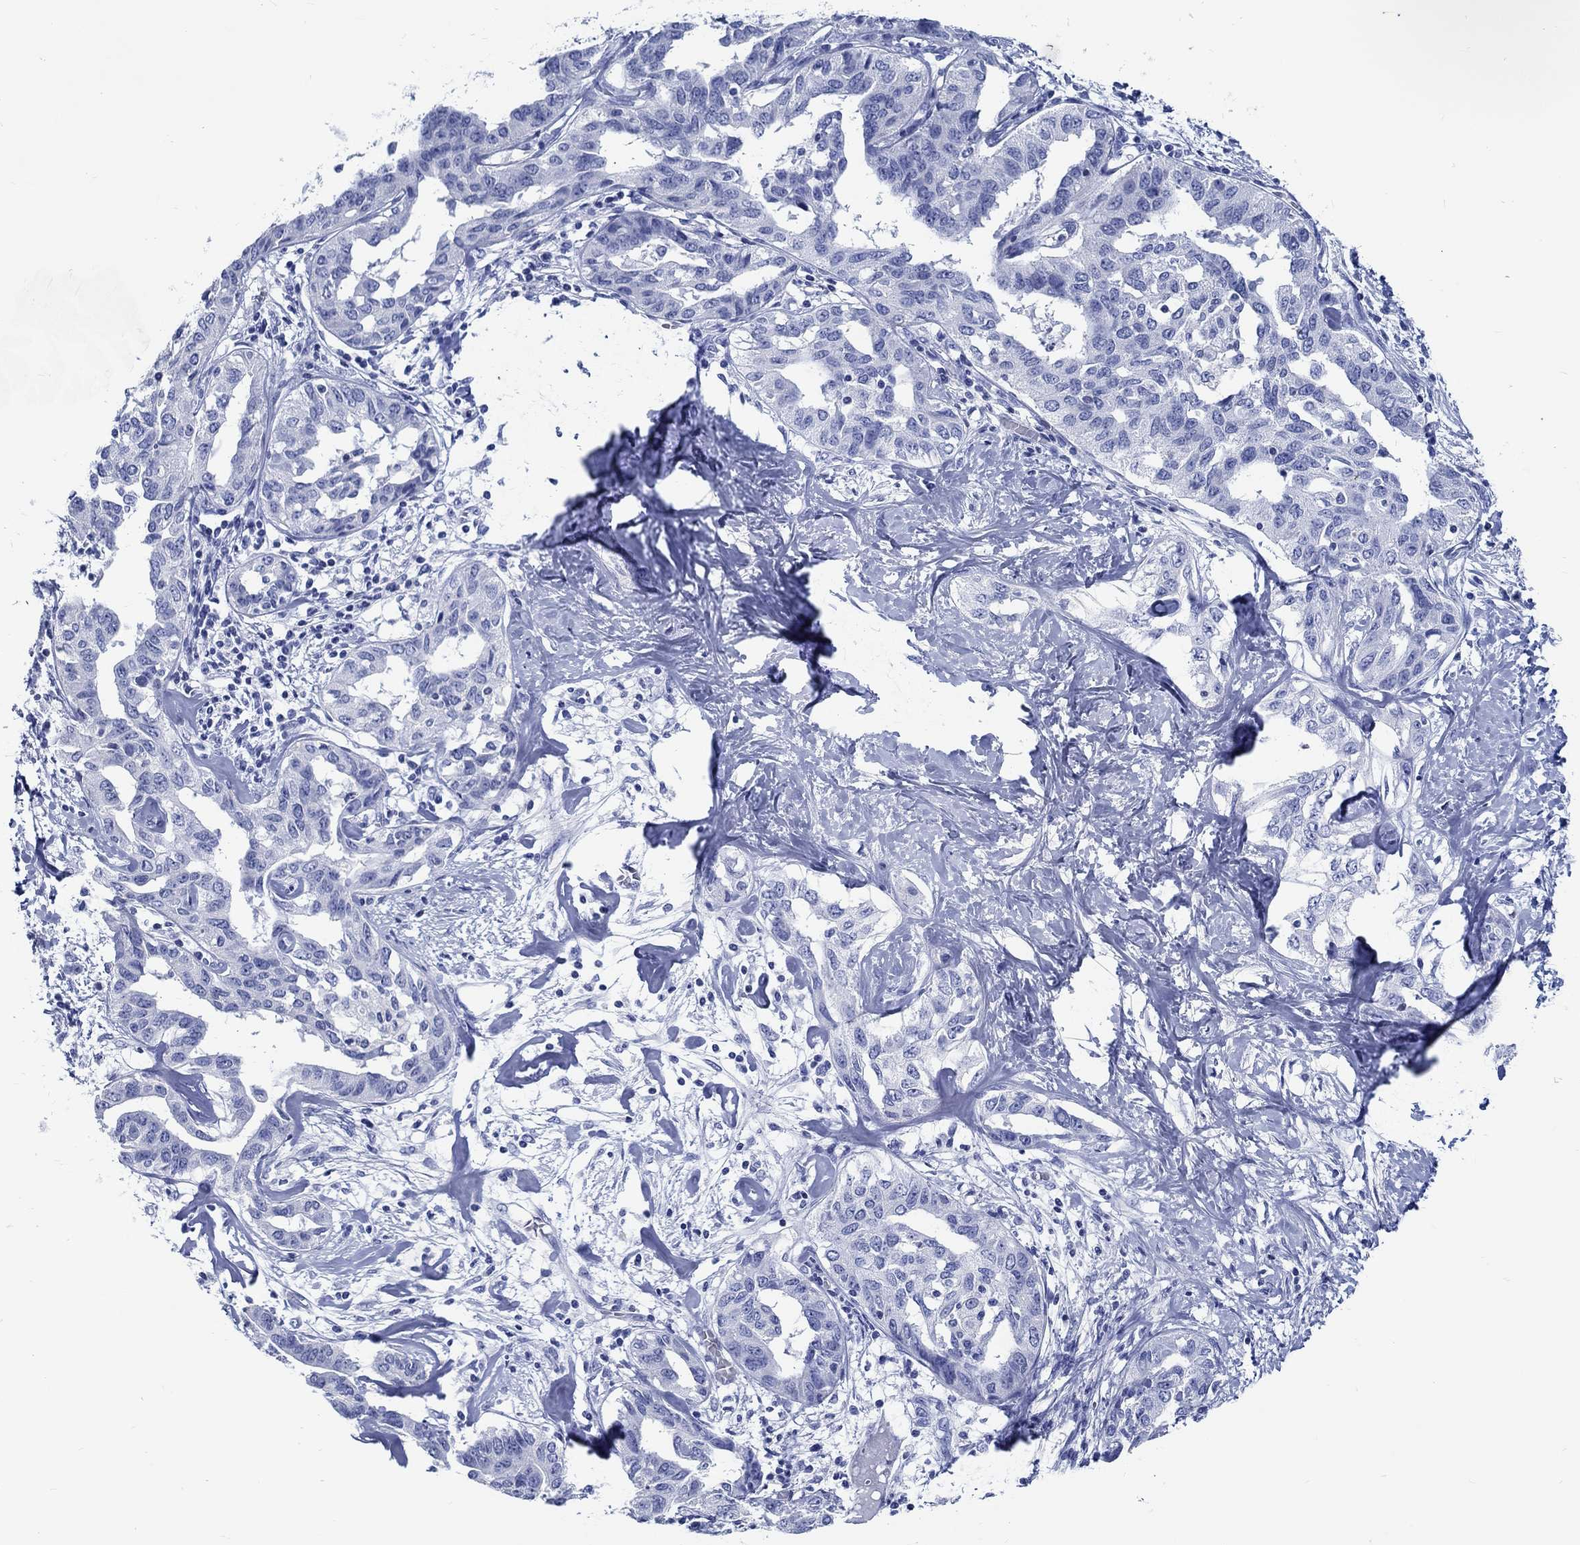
{"staining": {"intensity": "negative", "quantity": "none", "location": "none"}, "tissue": "liver cancer", "cell_type": "Tumor cells", "image_type": "cancer", "snomed": [{"axis": "morphology", "description": "Cholangiocarcinoma"}, {"axis": "topography", "description": "Liver"}], "caption": "This is an immunohistochemistry image of human liver cancer. There is no positivity in tumor cells.", "gene": "FBXO2", "patient": {"sex": "male", "age": 59}}